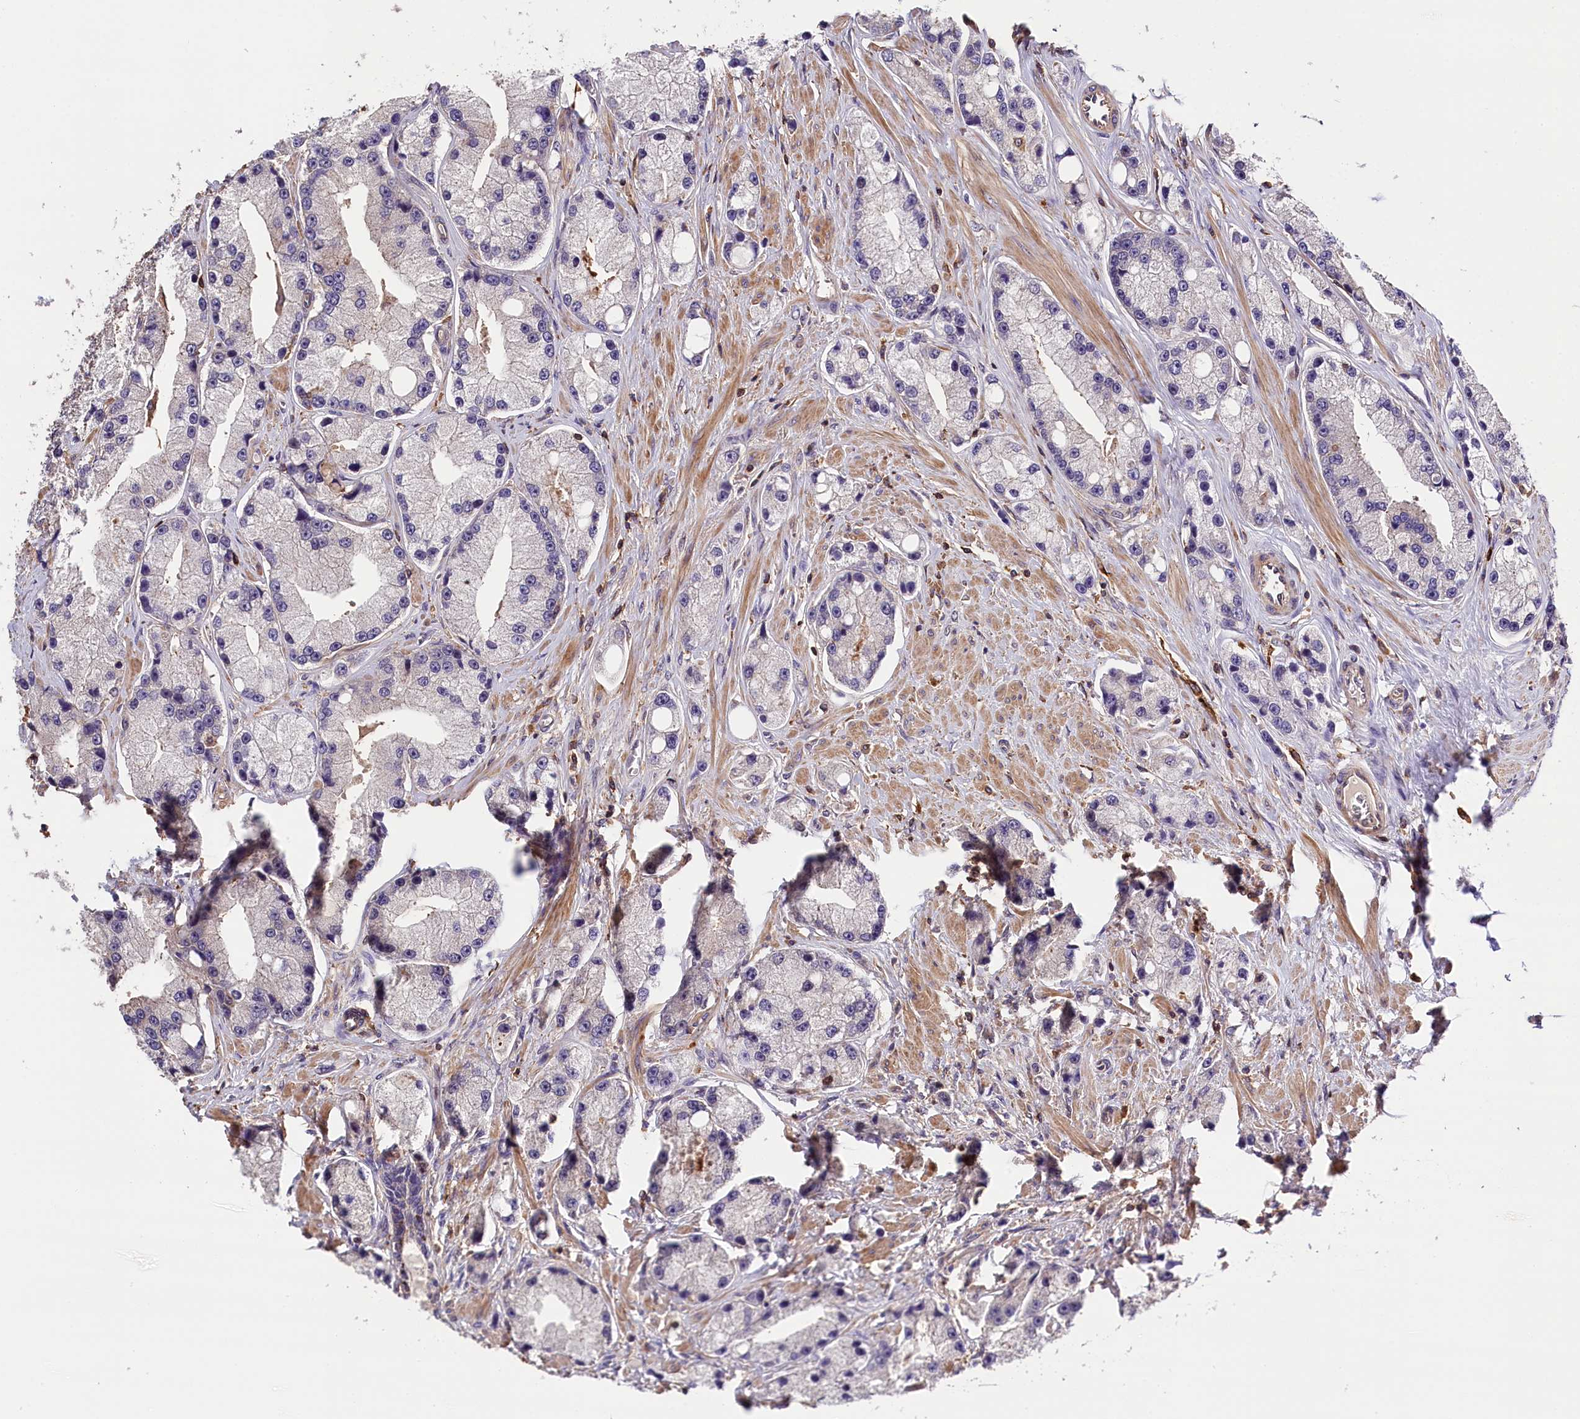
{"staining": {"intensity": "negative", "quantity": "none", "location": "none"}, "tissue": "prostate cancer", "cell_type": "Tumor cells", "image_type": "cancer", "snomed": [{"axis": "morphology", "description": "Adenocarcinoma, High grade"}, {"axis": "topography", "description": "Prostate"}], "caption": "This is a micrograph of immunohistochemistry (IHC) staining of adenocarcinoma (high-grade) (prostate), which shows no staining in tumor cells.", "gene": "SKIDA1", "patient": {"sex": "male", "age": 74}}